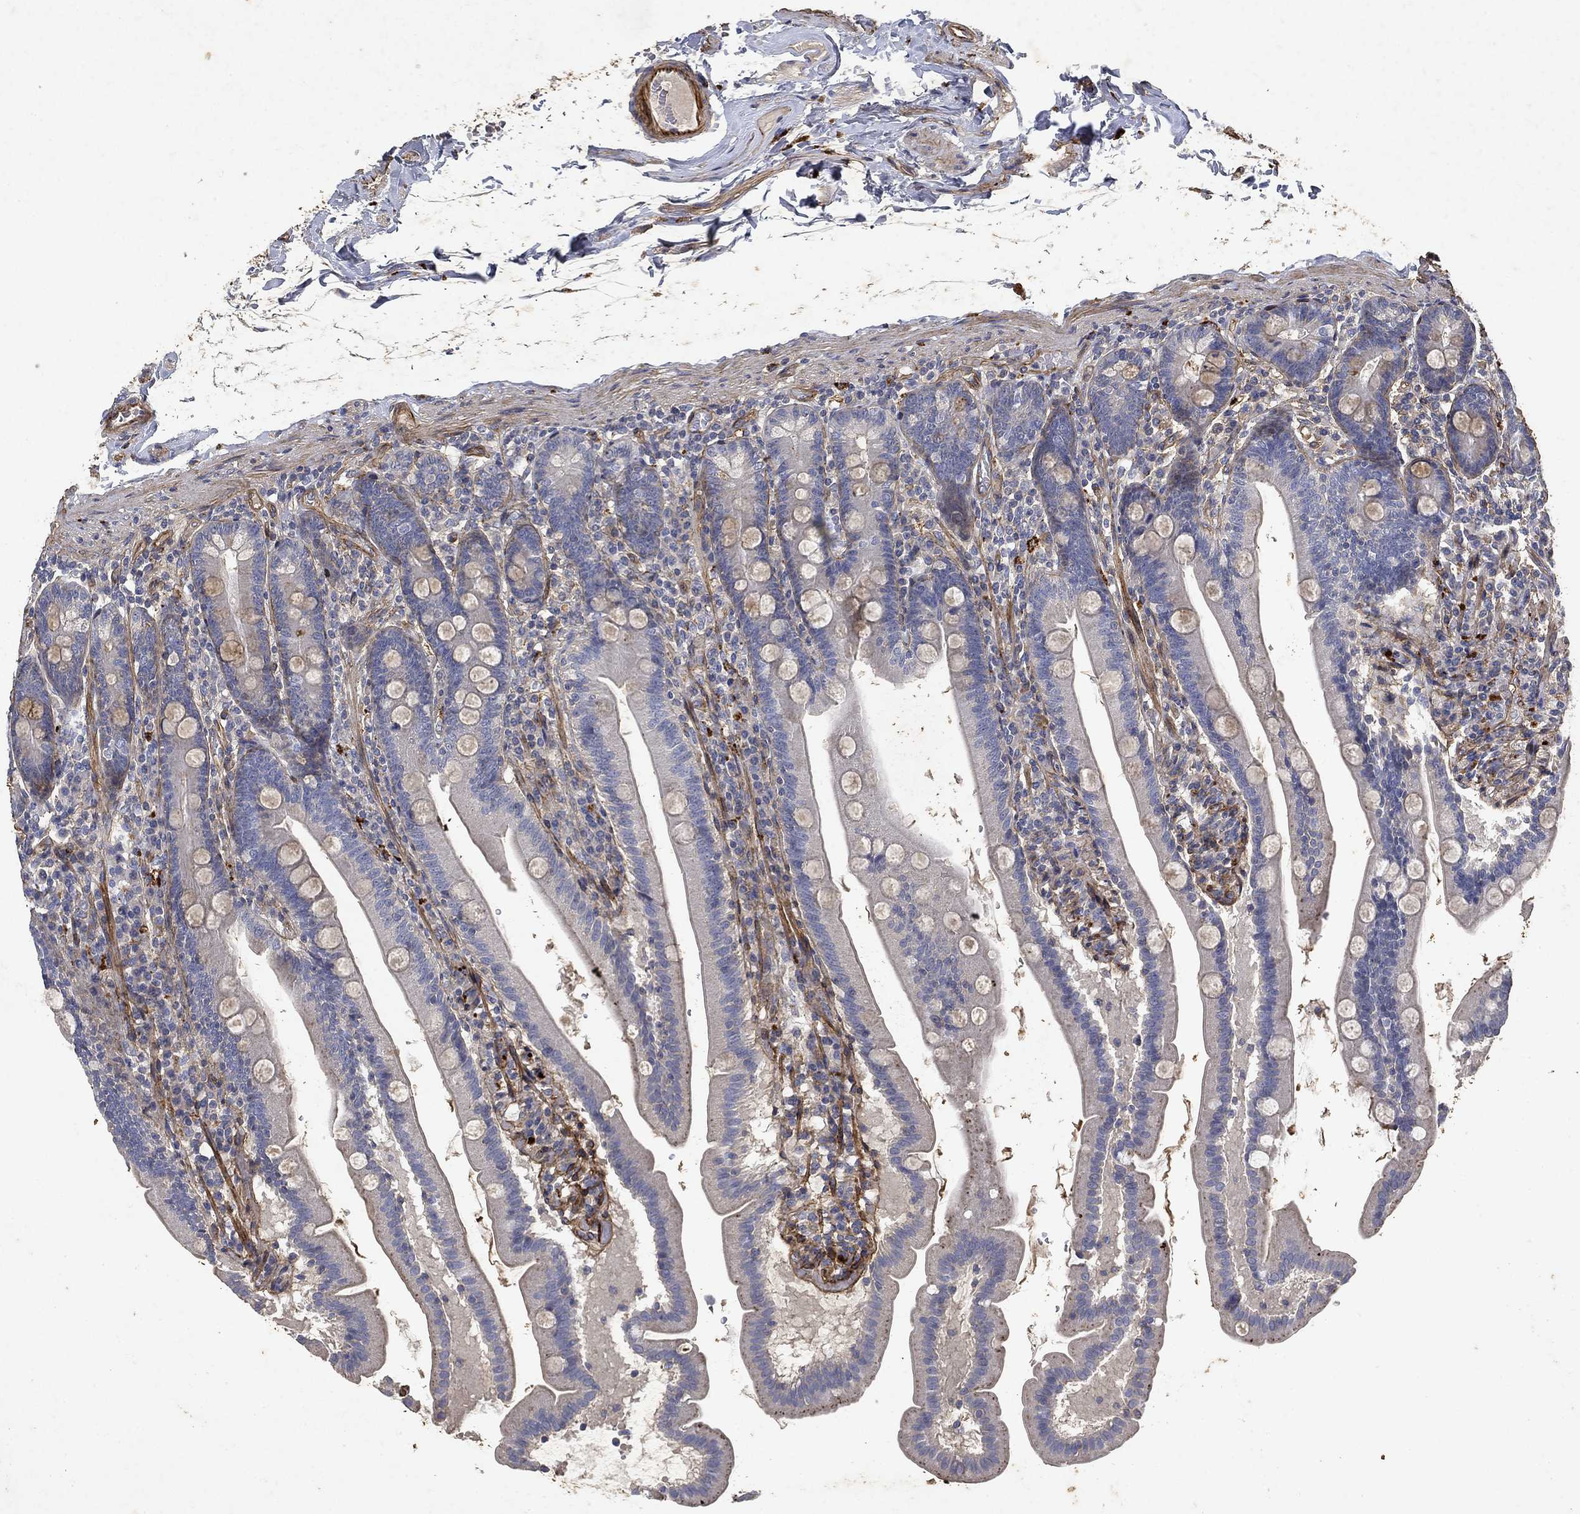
{"staining": {"intensity": "negative", "quantity": "none", "location": "none"}, "tissue": "duodenum", "cell_type": "Glandular cells", "image_type": "normal", "snomed": [{"axis": "morphology", "description": "Normal tissue, NOS"}, {"axis": "topography", "description": "Duodenum"}], "caption": "Image shows no protein positivity in glandular cells of benign duodenum. Nuclei are stained in blue.", "gene": "COL4A2", "patient": {"sex": "female", "age": 67}}